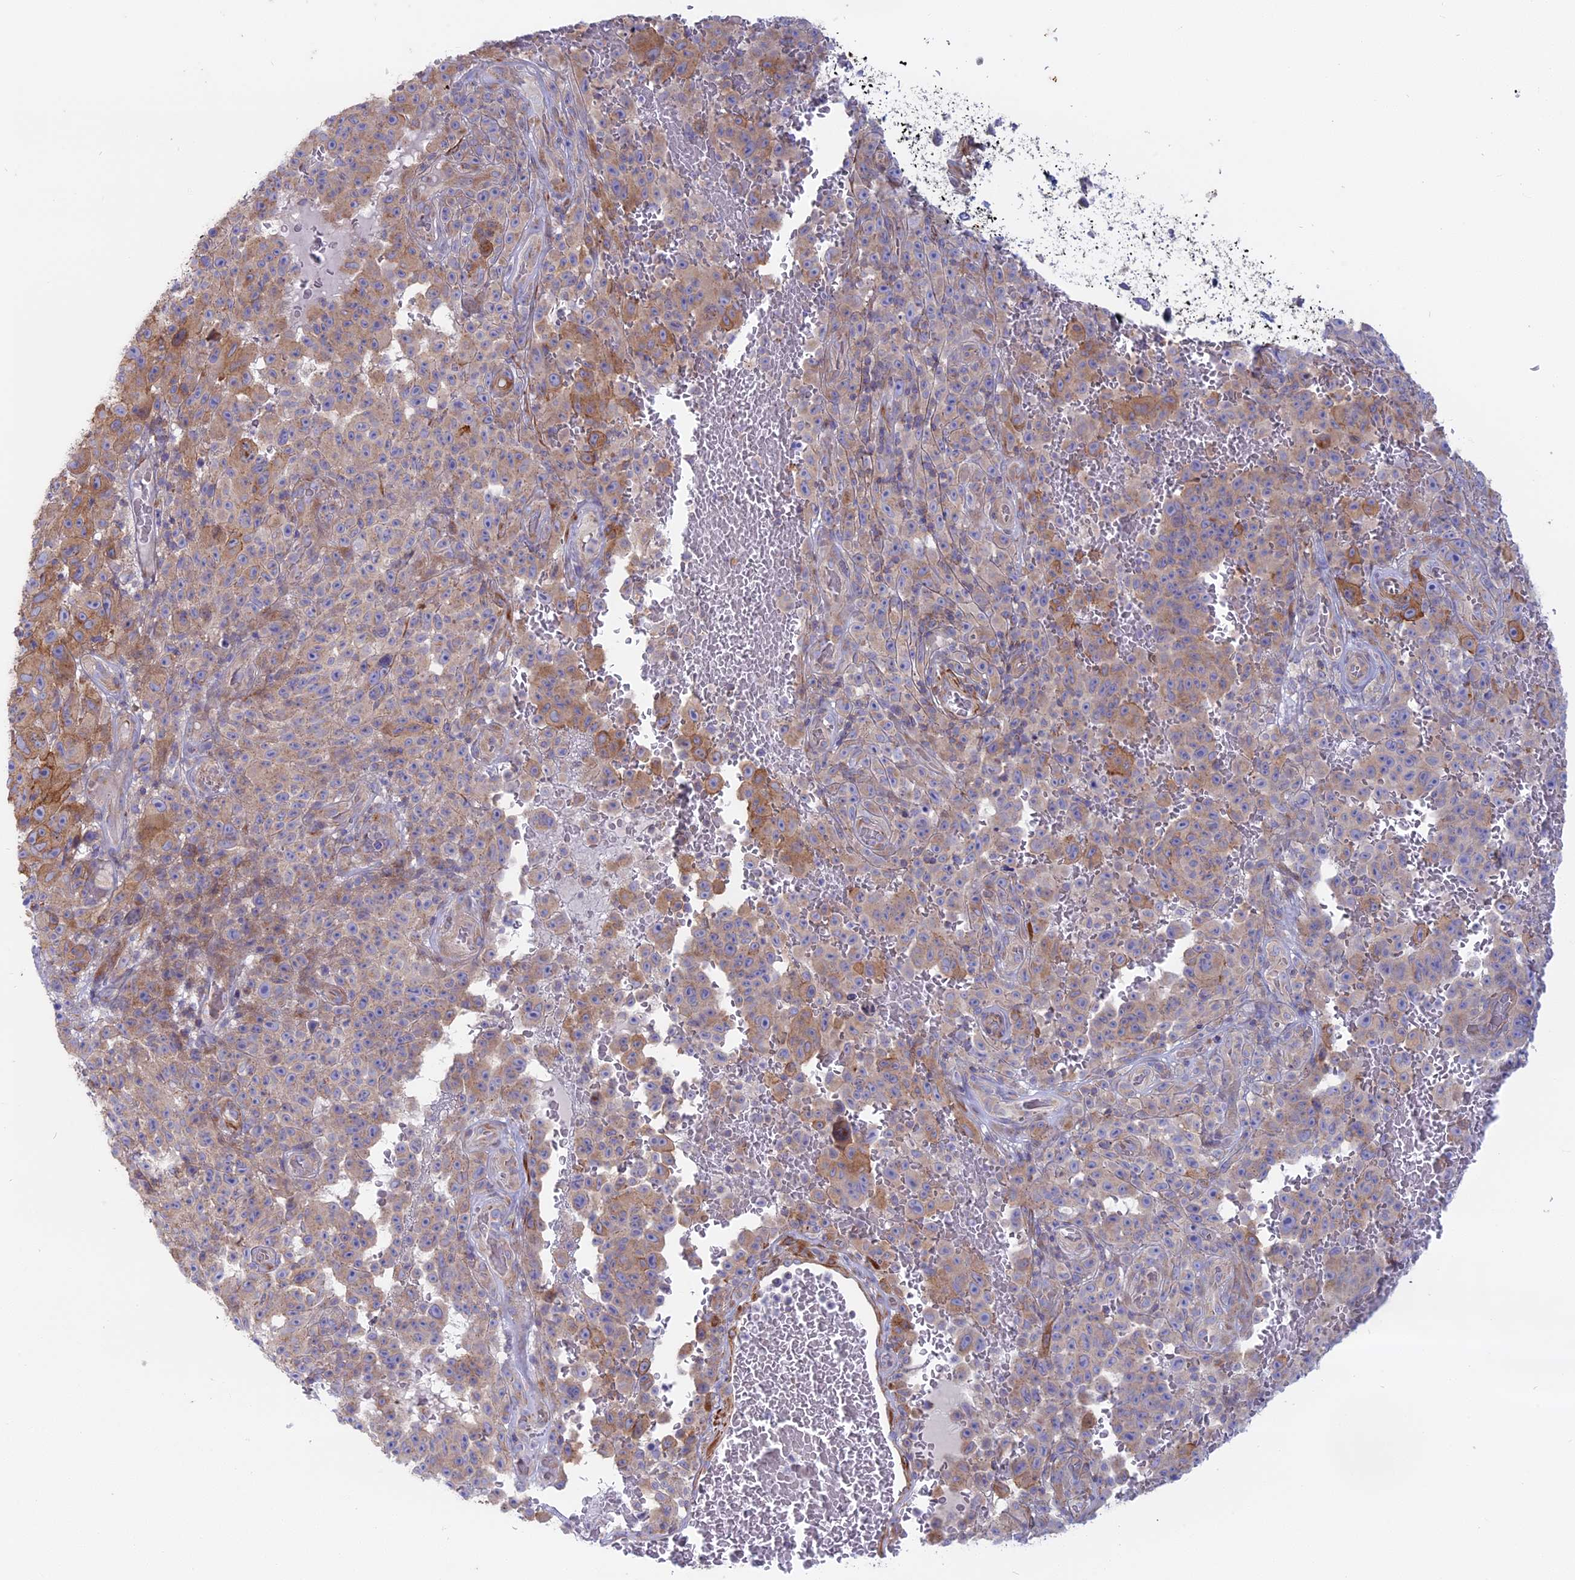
{"staining": {"intensity": "moderate", "quantity": "<25%", "location": "cytoplasmic/membranous"}, "tissue": "melanoma", "cell_type": "Tumor cells", "image_type": "cancer", "snomed": [{"axis": "morphology", "description": "Malignant melanoma, NOS"}, {"axis": "topography", "description": "Skin"}], "caption": "Melanoma stained for a protein (brown) shows moderate cytoplasmic/membranous positive expression in approximately <25% of tumor cells.", "gene": "MYO5B", "patient": {"sex": "female", "age": 82}}